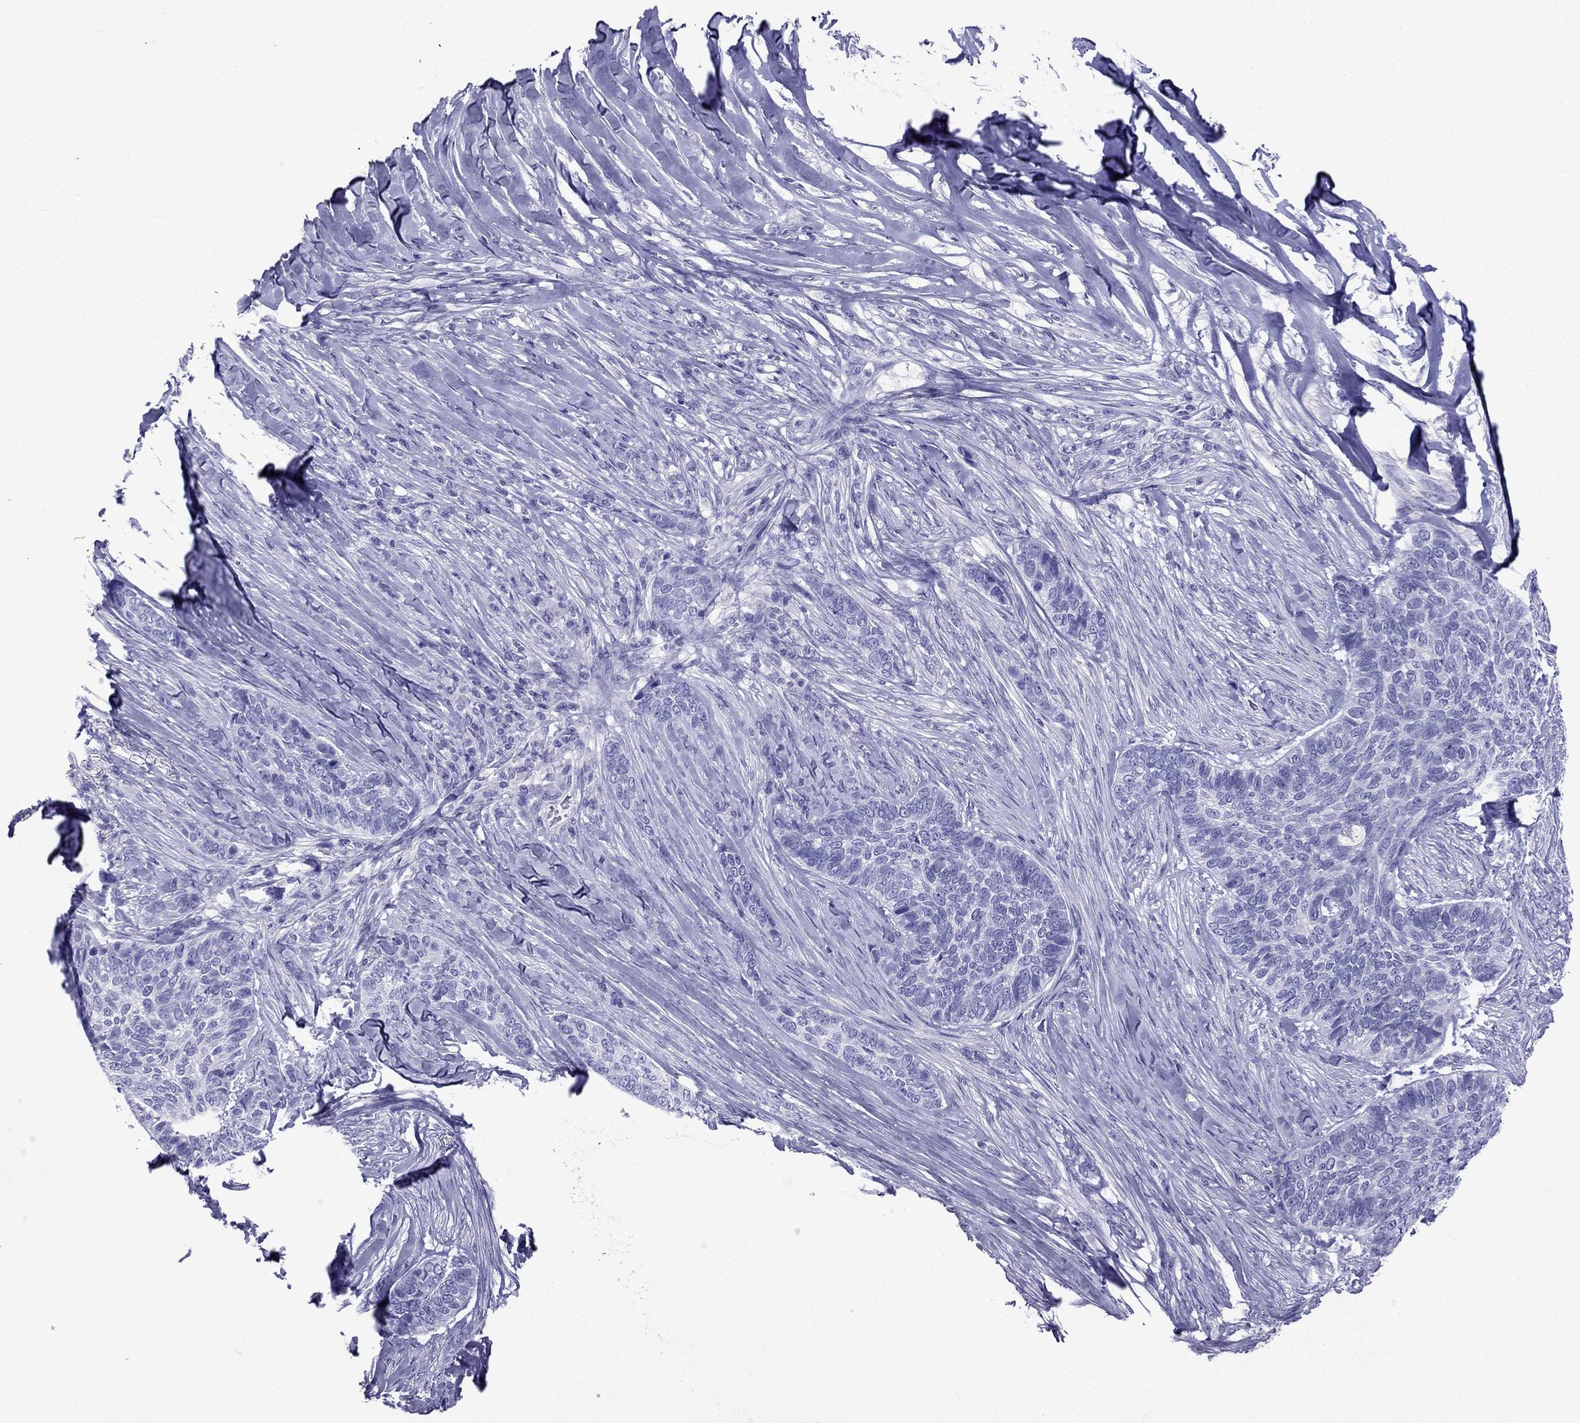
{"staining": {"intensity": "negative", "quantity": "none", "location": "none"}, "tissue": "skin cancer", "cell_type": "Tumor cells", "image_type": "cancer", "snomed": [{"axis": "morphology", "description": "Basal cell carcinoma"}, {"axis": "topography", "description": "Skin"}], "caption": "Human skin cancer (basal cell carcinoma) stained for a protein using immunohistochemistry (IHC) demonstrates no positivity in tumor cells.", "gene": "ARR3", "patient": {"sex": "female", "age": 69}}